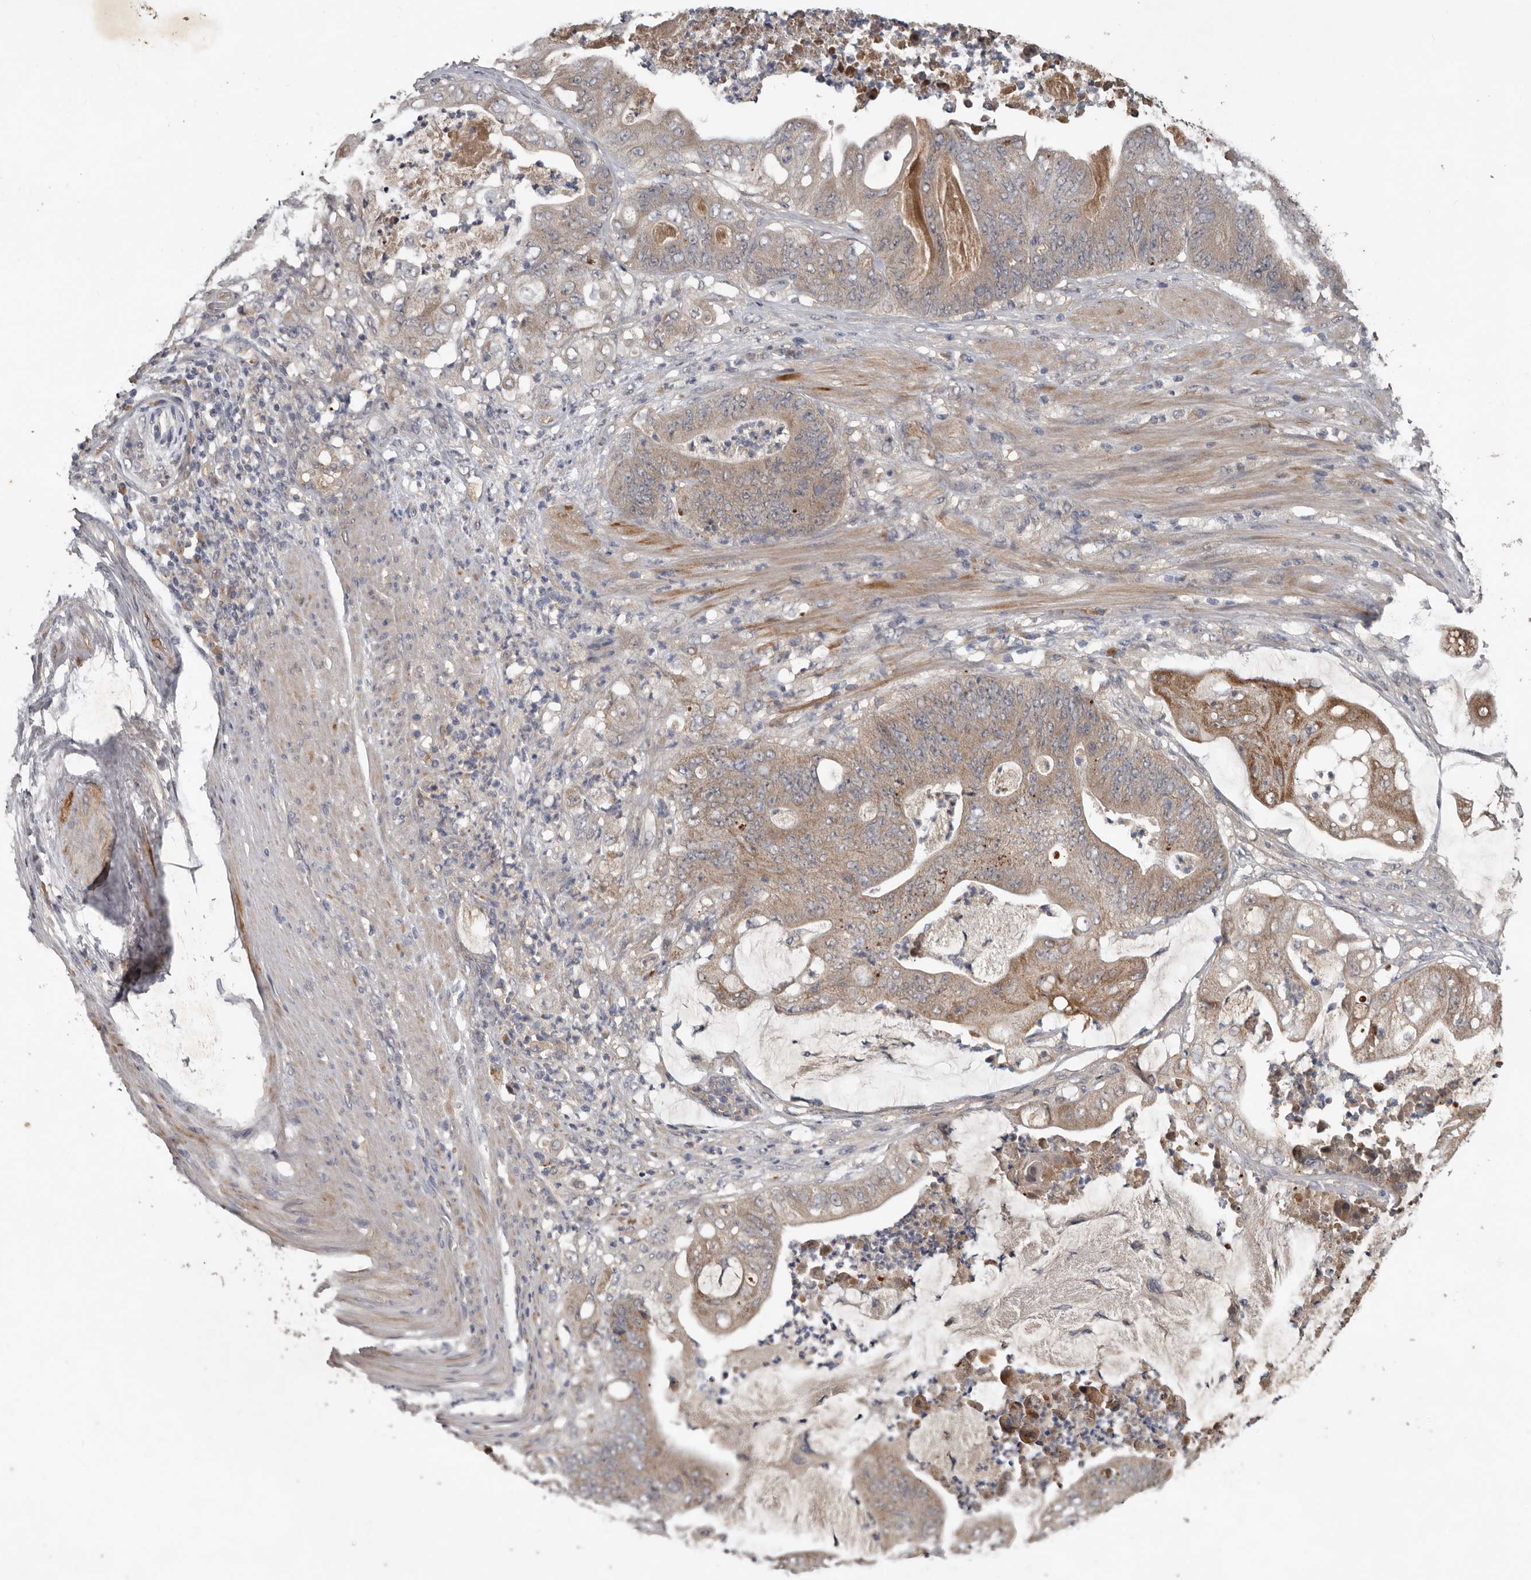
{"staining": {"intensity": "weak", "quantity": ">75%", "location": "cytoplasmic/membranous"}, "tissue": "stomach cancer", "cell_type": "Tumor cells", "image_type": "cancer", "snomed": [{"axis": "morphology", "description": "Adenocarcinoma, NOS"}, {"axis": "topography", "description": "Stomach"}], "caption": "Stomach adenocarcinoma tissue demonstrates weak cytoplasmic/membranous staining in about >75% of tumor cells, visualized by immunohistochemistry.", "gene": "DNAJB4", "patient": {"sex": "female", "age": 73}}